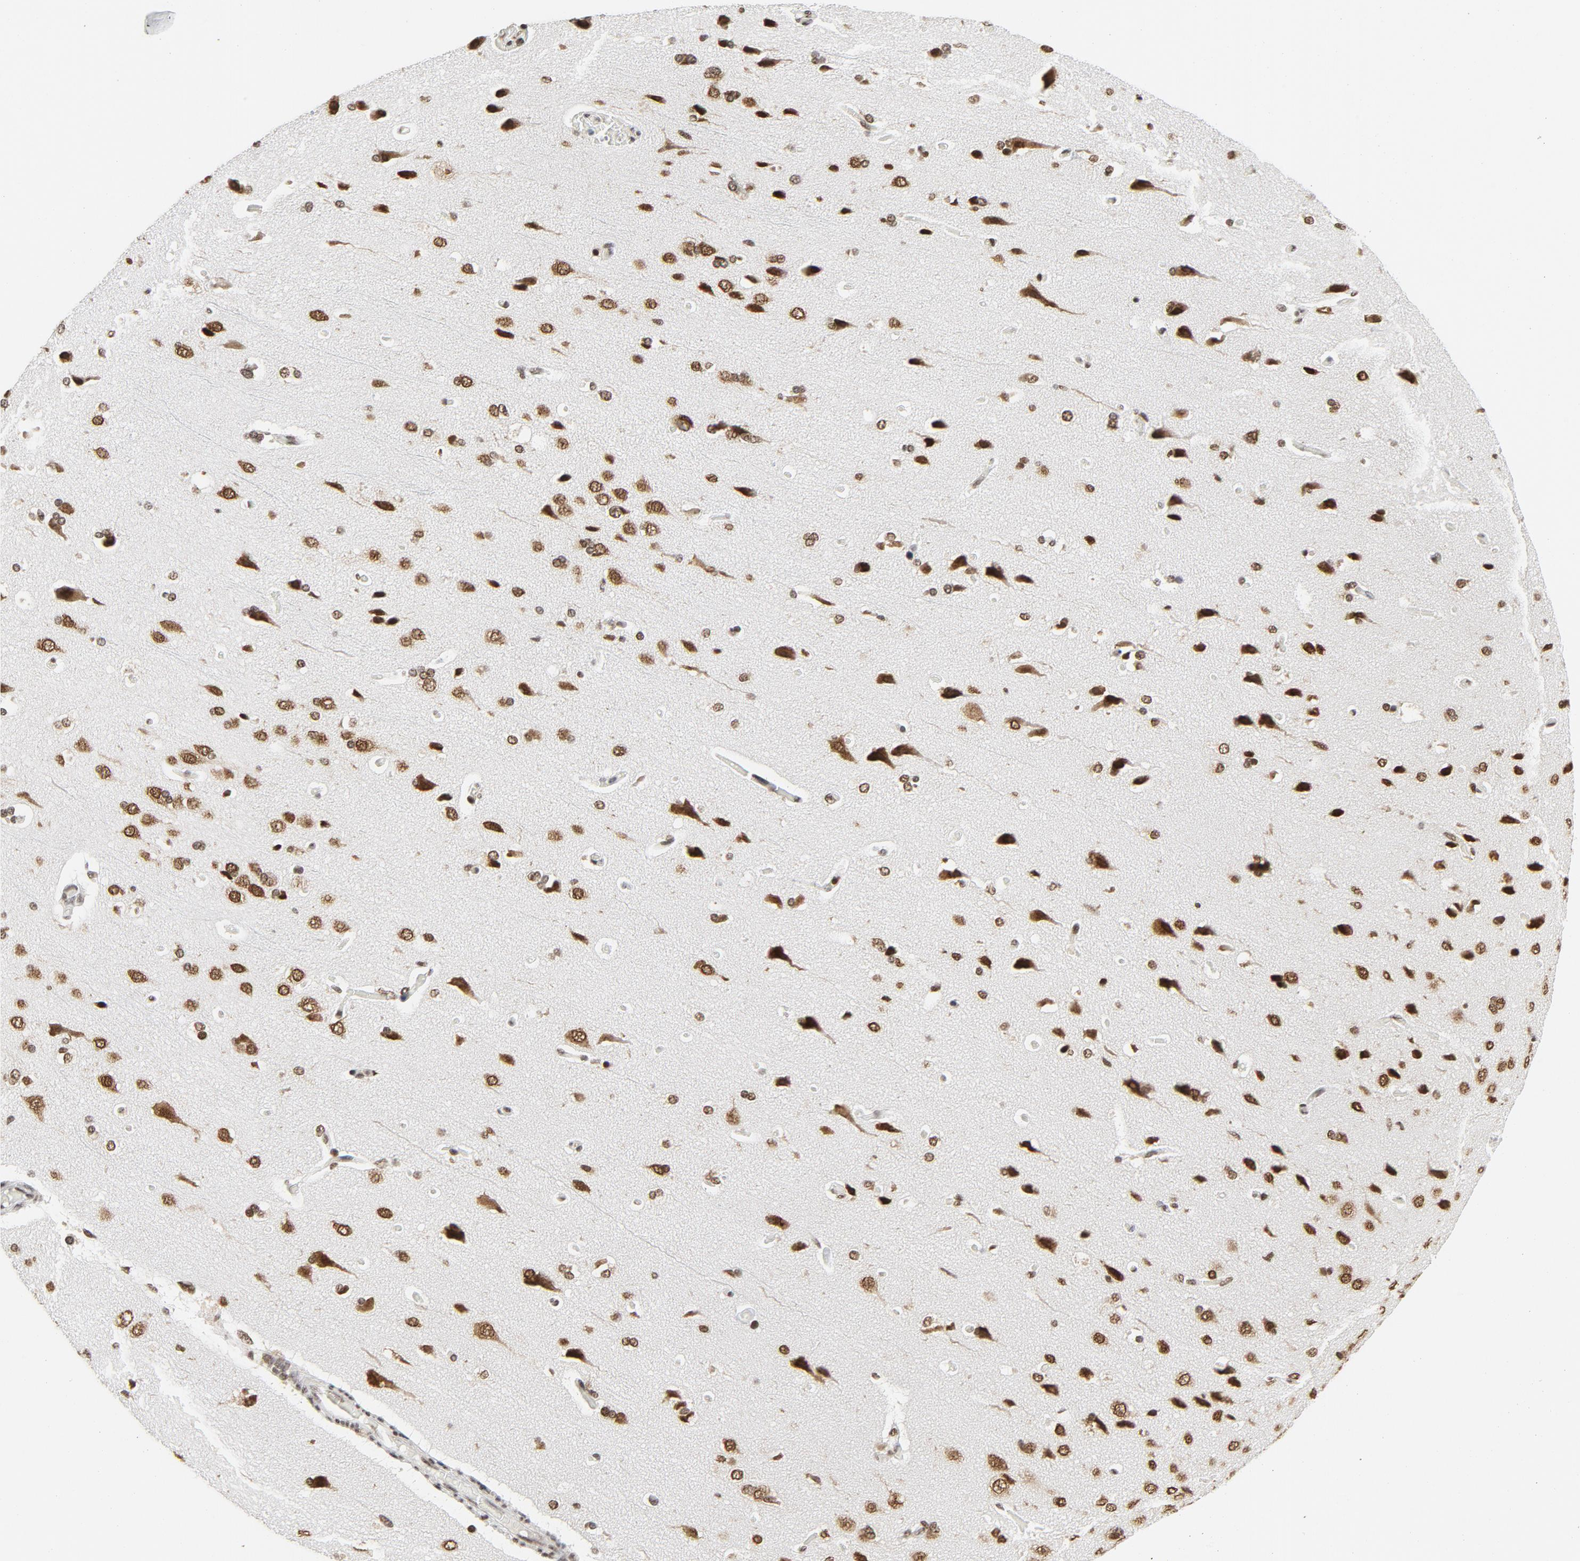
{"staining": {"intensity": "weak", "quantity": ">75%", "location": "nuclear"}, "tissue": "cerebral cortex", "cell_type": "Endothelial cells", "image_type": "normal", "snomed": [{"axis": "morphology", "description": "Normal tissue, NOS"}, {"axis": "topography", "description": "Cerebral cortex"}], "caption": "Protein expression analysis of benign human cerebral cortex reveals weak nuclear expression in approximately >75% of endothelial cells. Using DAB (brown) and hematoxylin (blue) stains, captured at high magnification using brightfield microscopy.", "gene": "ERCC1", "patient": {"sex": "male", "age": 62}}